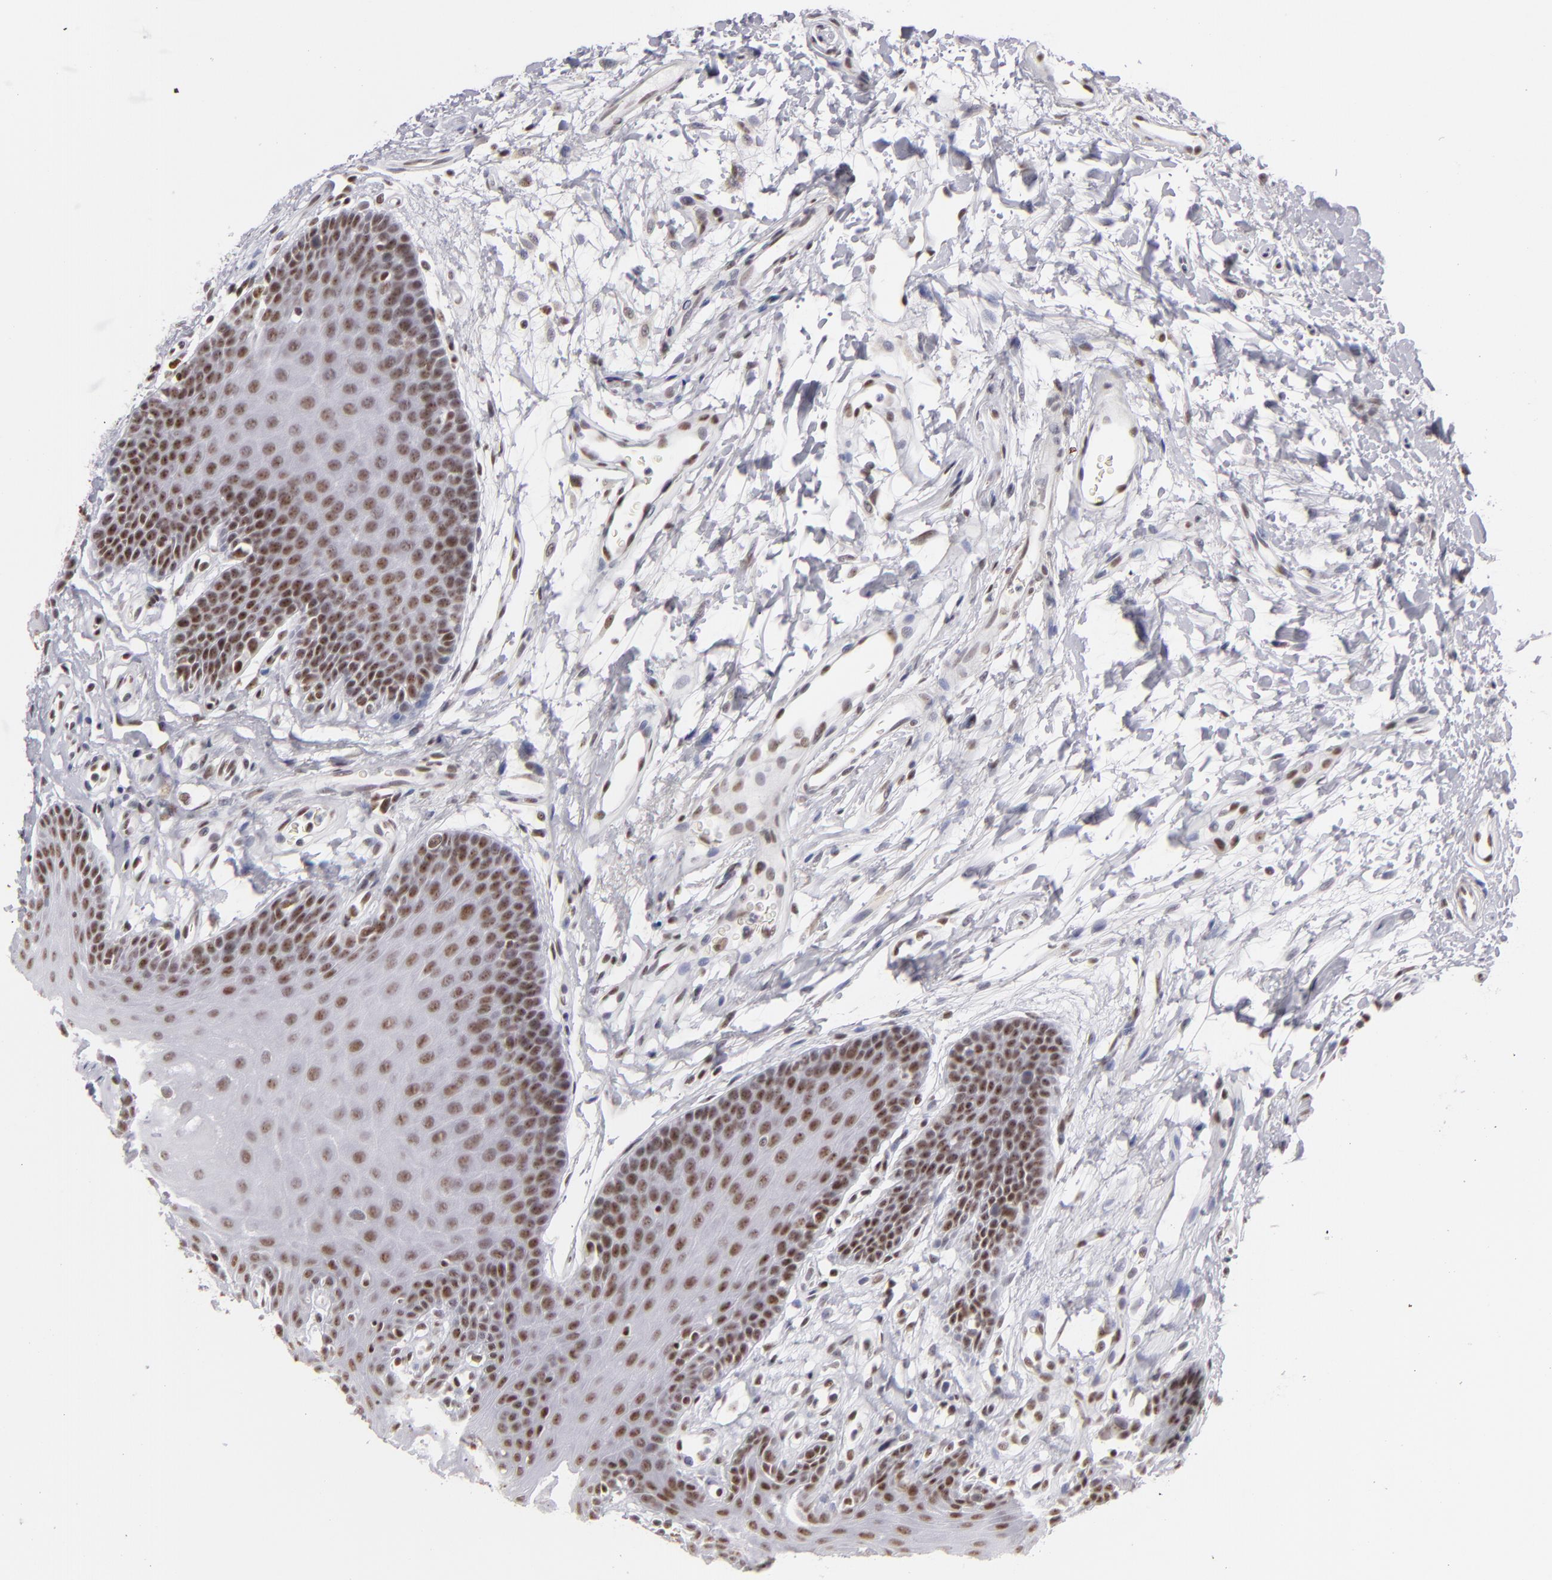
{"staining": {"intensity": "moderate", "quantity": ">75%", "location": "nuclear"}, "tissue": "oral mucosa", "cell_type": "Squamous epithelial cells", "image_type": "normal", "snomed": [{"axis": "morphology", "description": "Normal tissue, NOS"}, {"axis": "topography", "description": "Oral tissue"}], "caption": "IHC of unremarkable oral mucosa reveals medium levels of moderate nuclear staining in about >75% of squamous epithelial cells. (Stains: DAB (3,3'-diaminobenzidine) in brown, nuclei in blue, Microscopy: brightfield microscopy at high magnification).", "gene": "DAXX", "patient": {"sex": "male", "age": 62}}